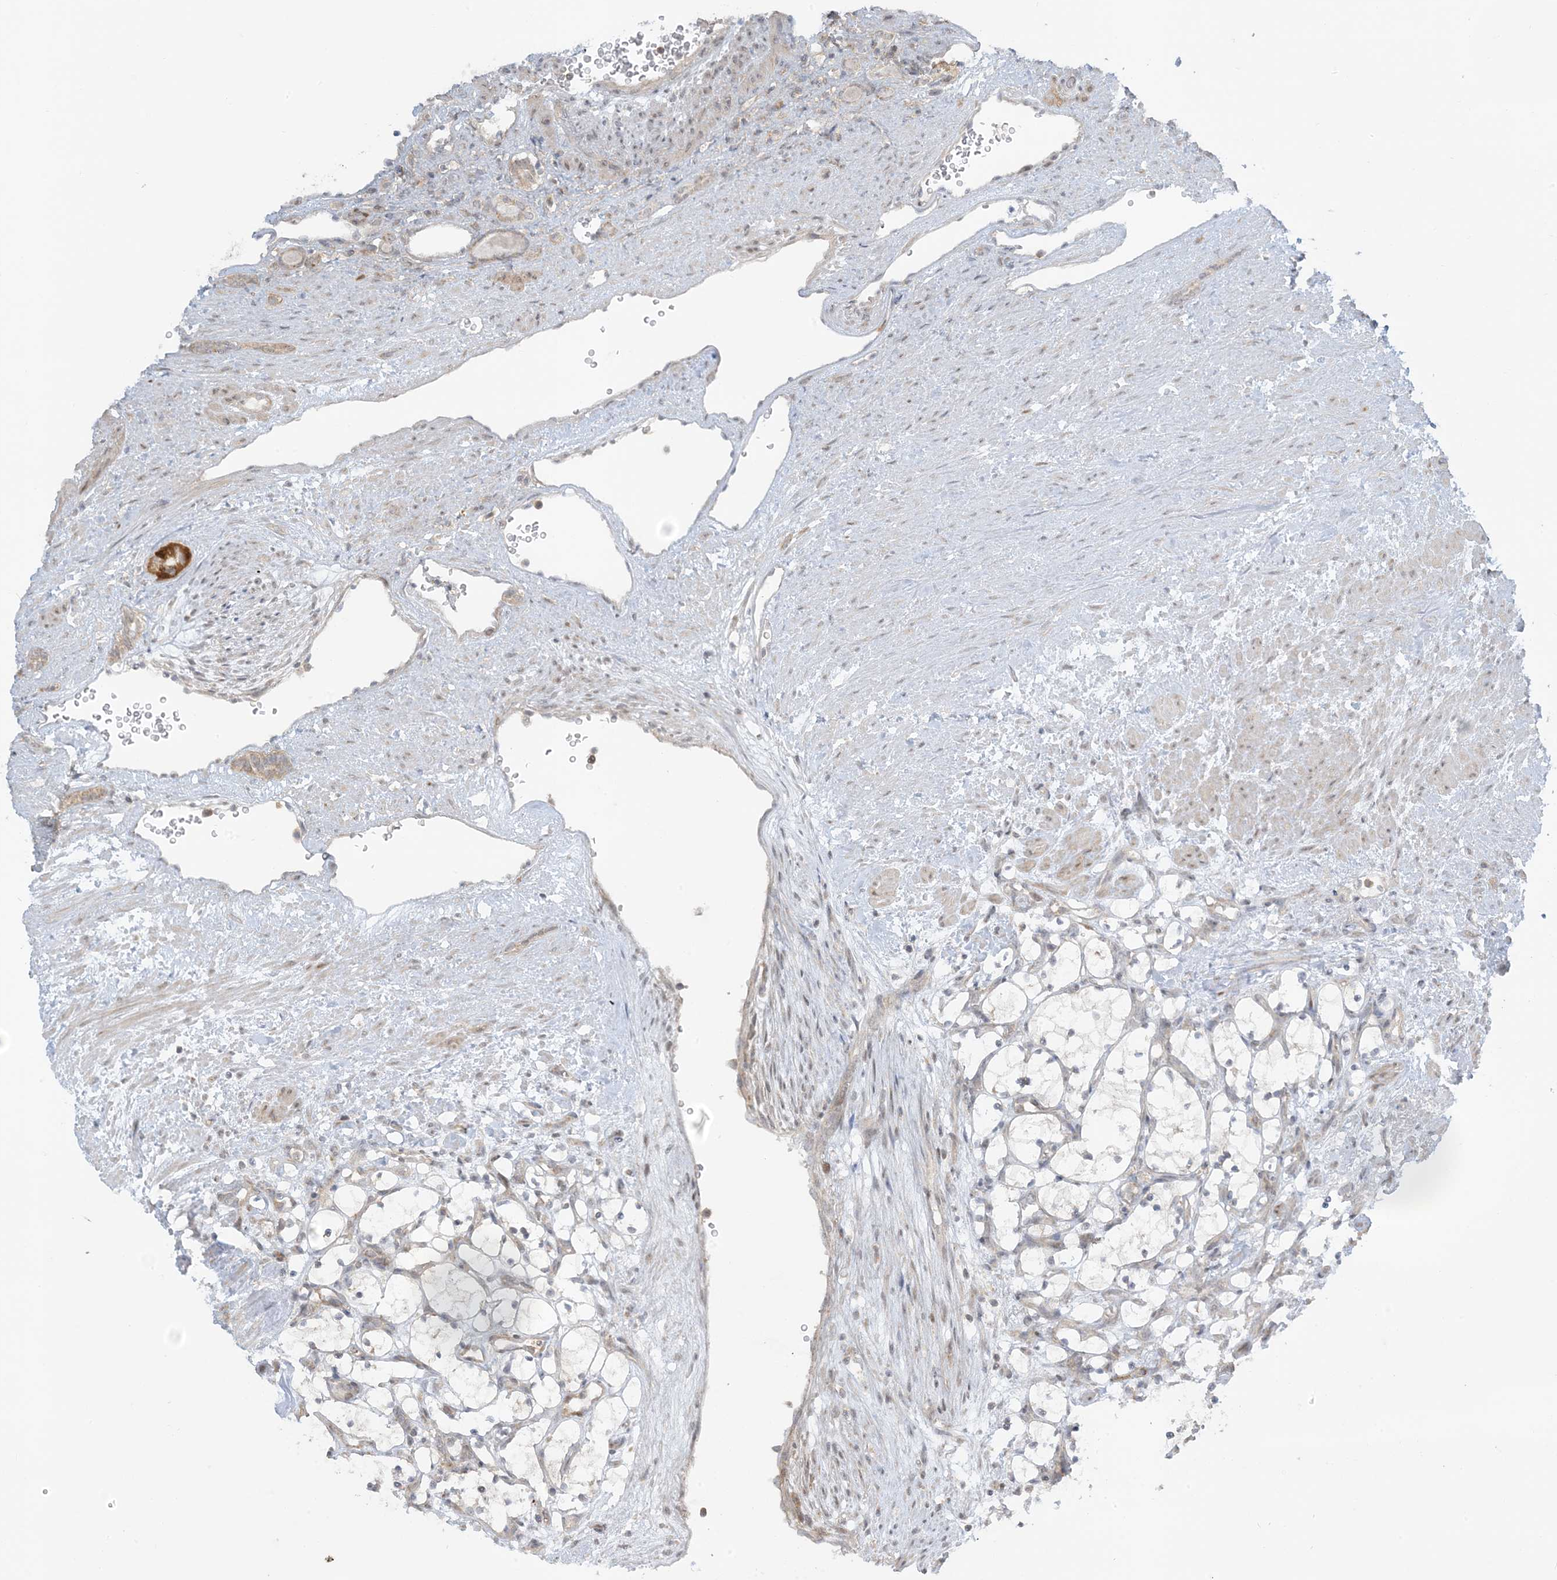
{"staining": {"intensity": "negative", "quantity": "none", "location": "none"}, "tissue": "renal cancer", "cell_type": "Tumor cells", "image_type": "cancer", "snomed": [{"axis": "morphology", "description": "Adenocarcinoma, NOS"}, {"axis": "topography", "description": "Kidney"}], "caption": "Tumor cells are negative for protein expression in human renal cancer.", "gene": "PHLDB2", "patient": {"sex": "female", "age": 69}}